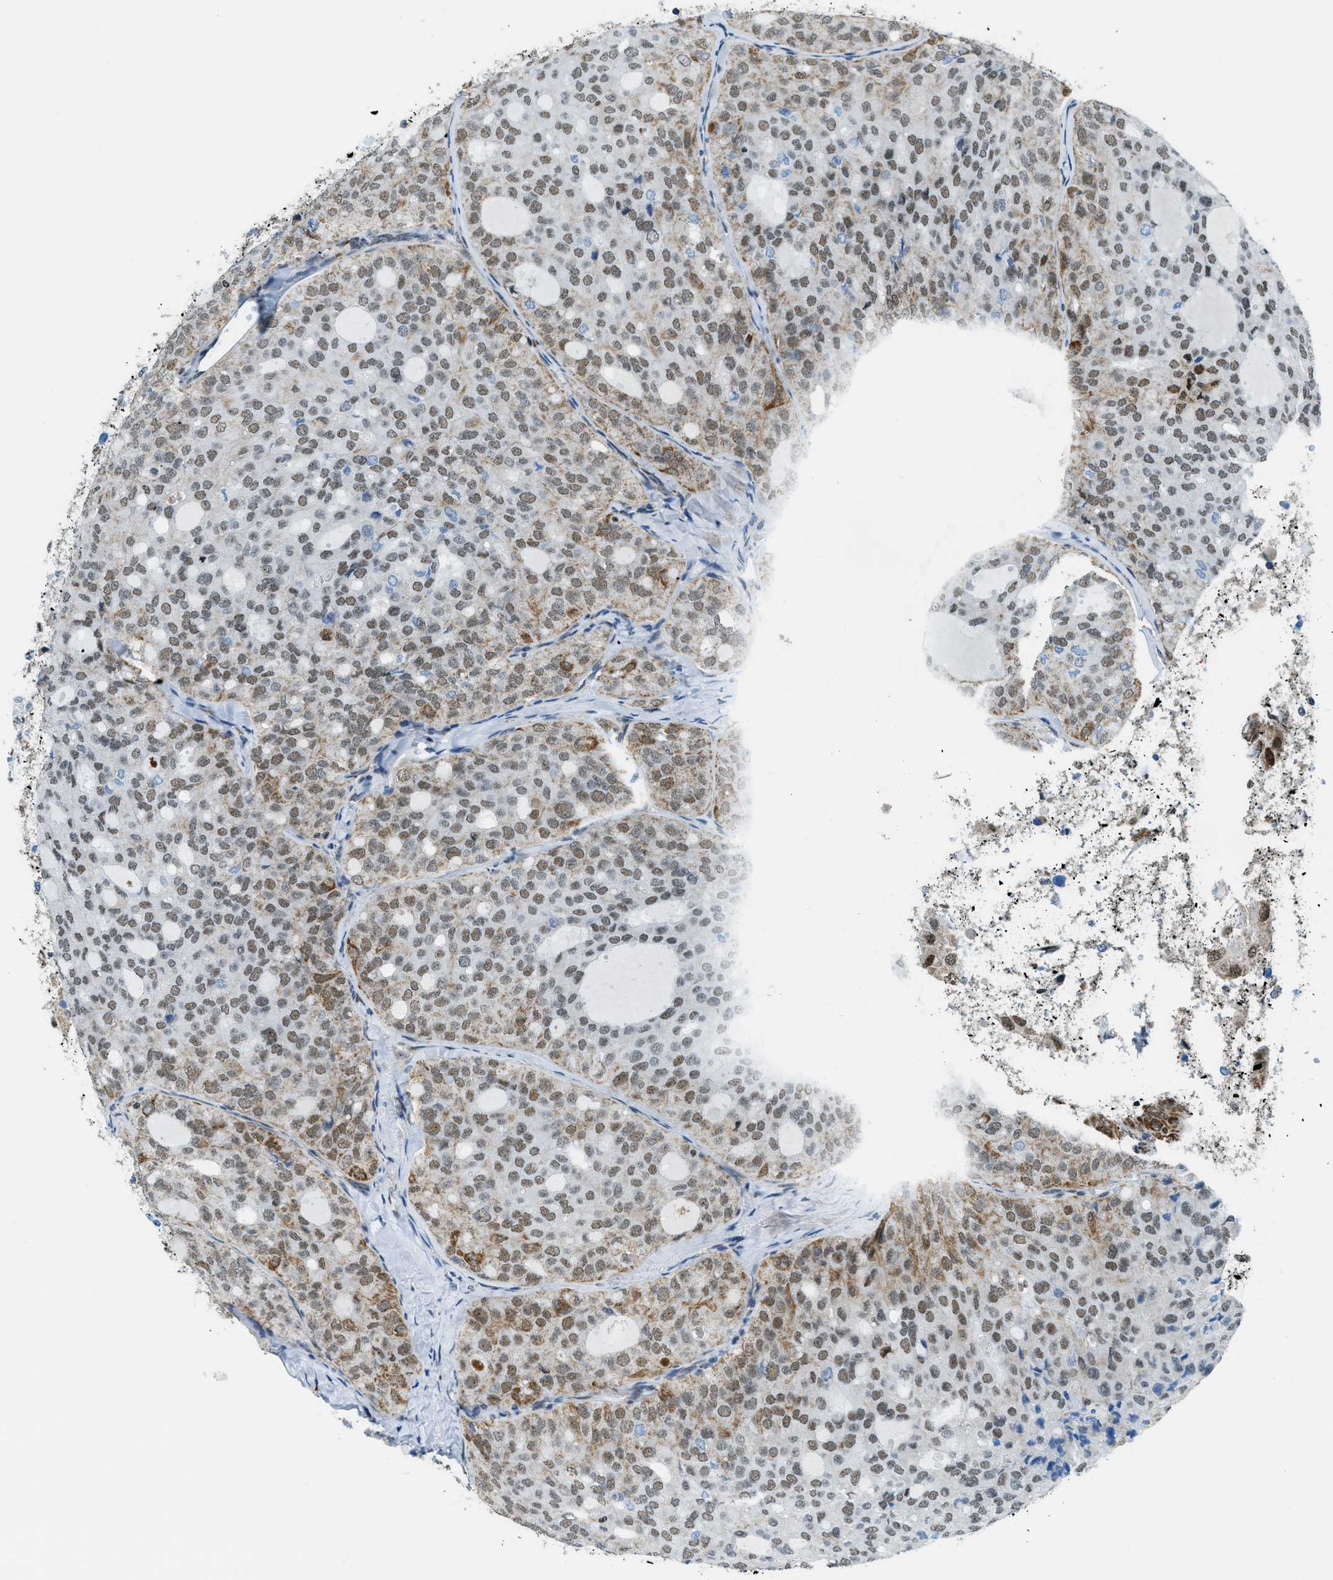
{"staining": {"intensity": "weak", "quantity": ">75%", "location": "cytoplasmic/membranous,nuclear"}, "tissue": "thyroid cancer", "cell_type": "Tumor cells", "image_type": "cancer", "snomed": [{"axis": "morphology", "description": "Follicular adenoma carcinoma, NOS"}, {"axis": "topography", "description": "Thyroid gland"}], "caption": "Protein staining displays weak cytoplasmic/membranous and nuclear expression in approximately >75% of tumor cells in thyroid cancer (follicular adenoma carcinoma).", "gene": "SP100", "patient": {"sex": "male", "age": 75}}